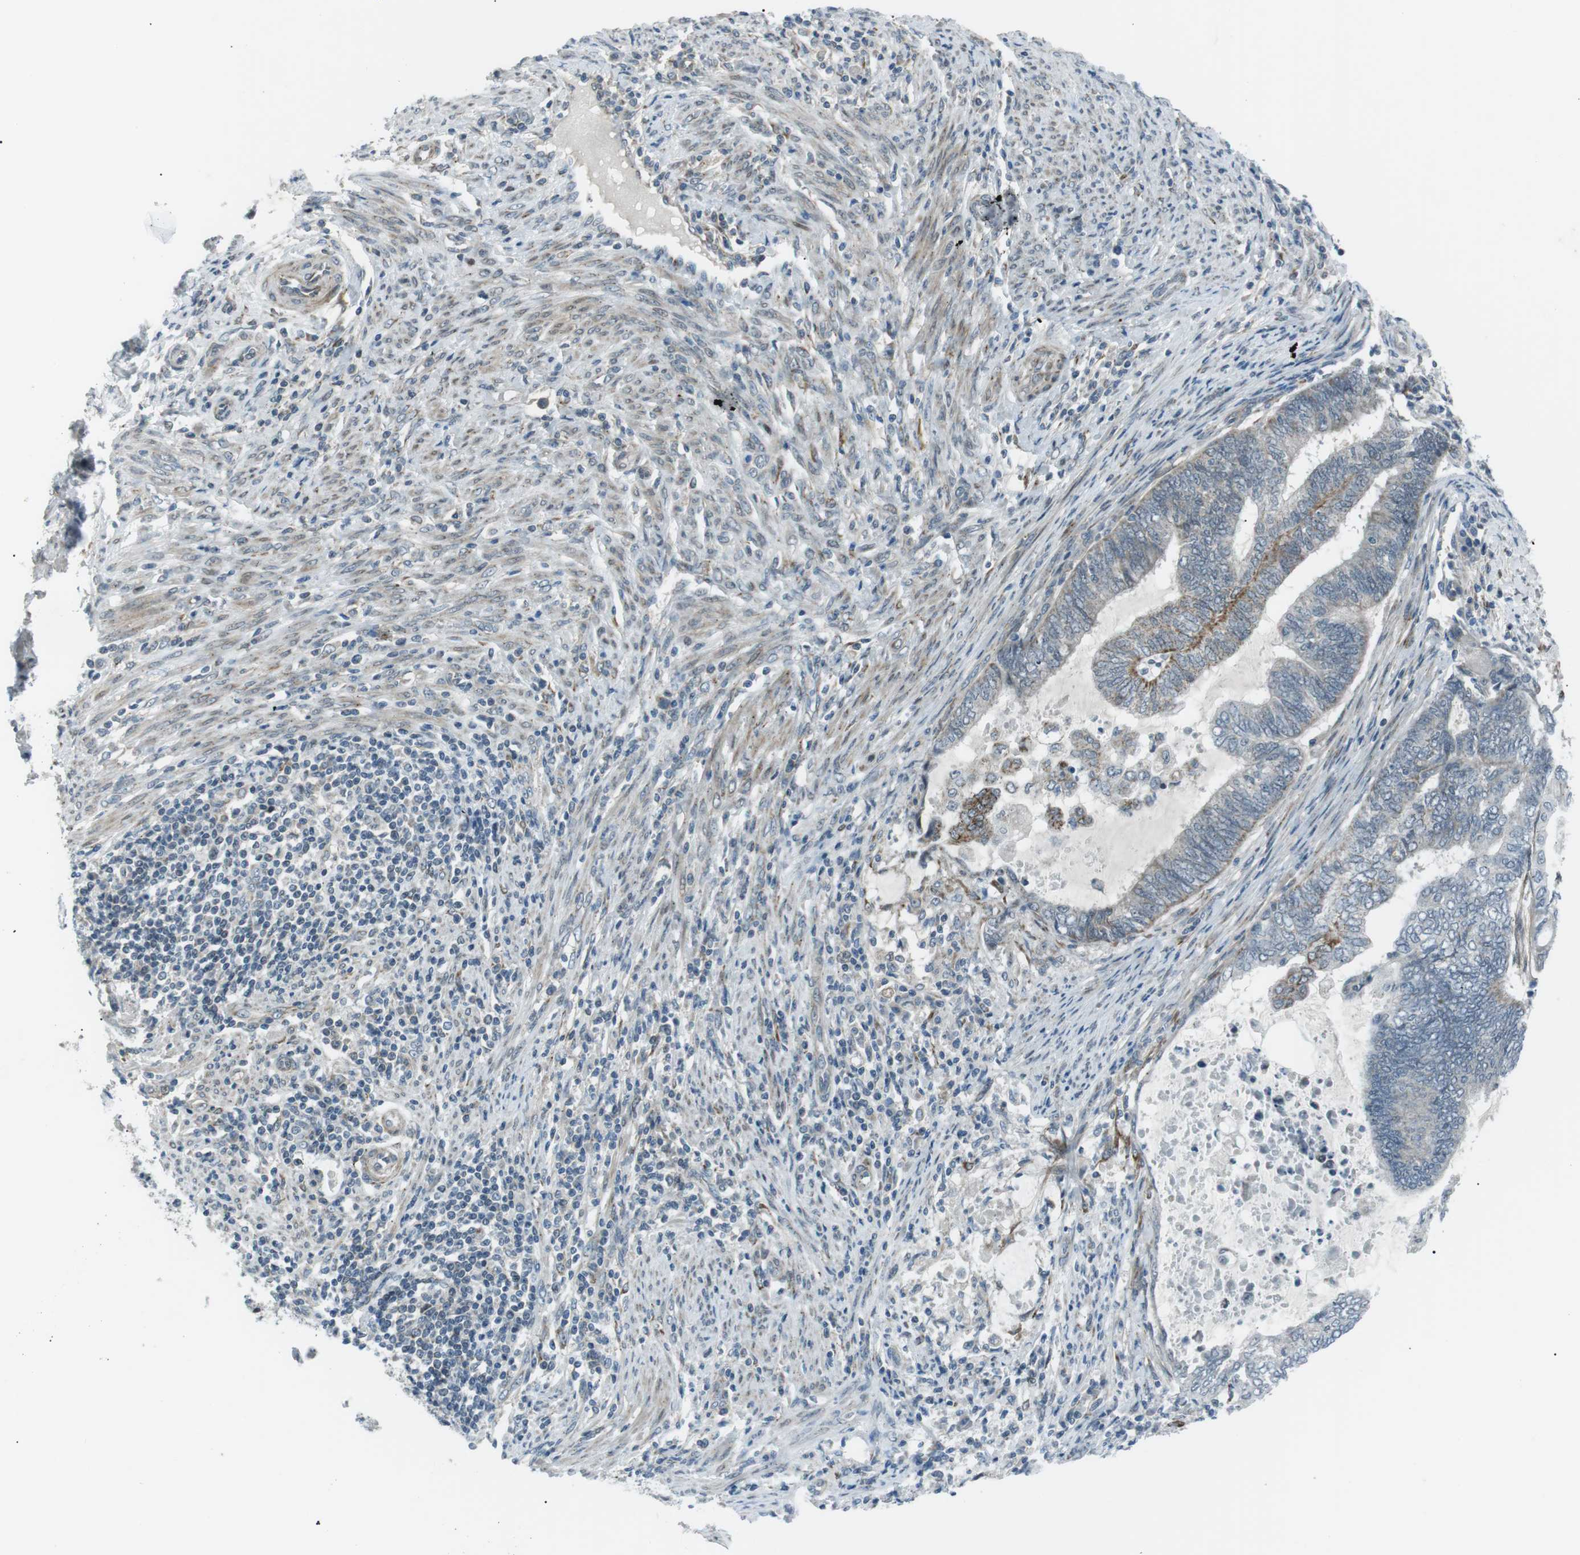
{"staining": {"intensity": "negative", "quantity": "none", "location": "none"}, "tissue": "endometrial cancer", "cell_type": "Tumor cells", "image_type": "cancer", "snomed": [{"axis": "morphology", "description": "Adenocarcinoma, NOS"}, {"axis": "topography", "description": "Uterus"}, {"axis": "topography", "description": "Endometrium"}], "caption": "IHC of human endometrial cancer (adenocarcinoma) demonstrates no staining in tumor cells. The staining was performed using DAB (3,3'-diaminobenzidine) to visualize the protein expression in brown, while the nuclei were stained in blue with hematoxylin (Magnification: 20x).", "gene": "ARID5B", "patient": {"sex": "female", "age": 70}}